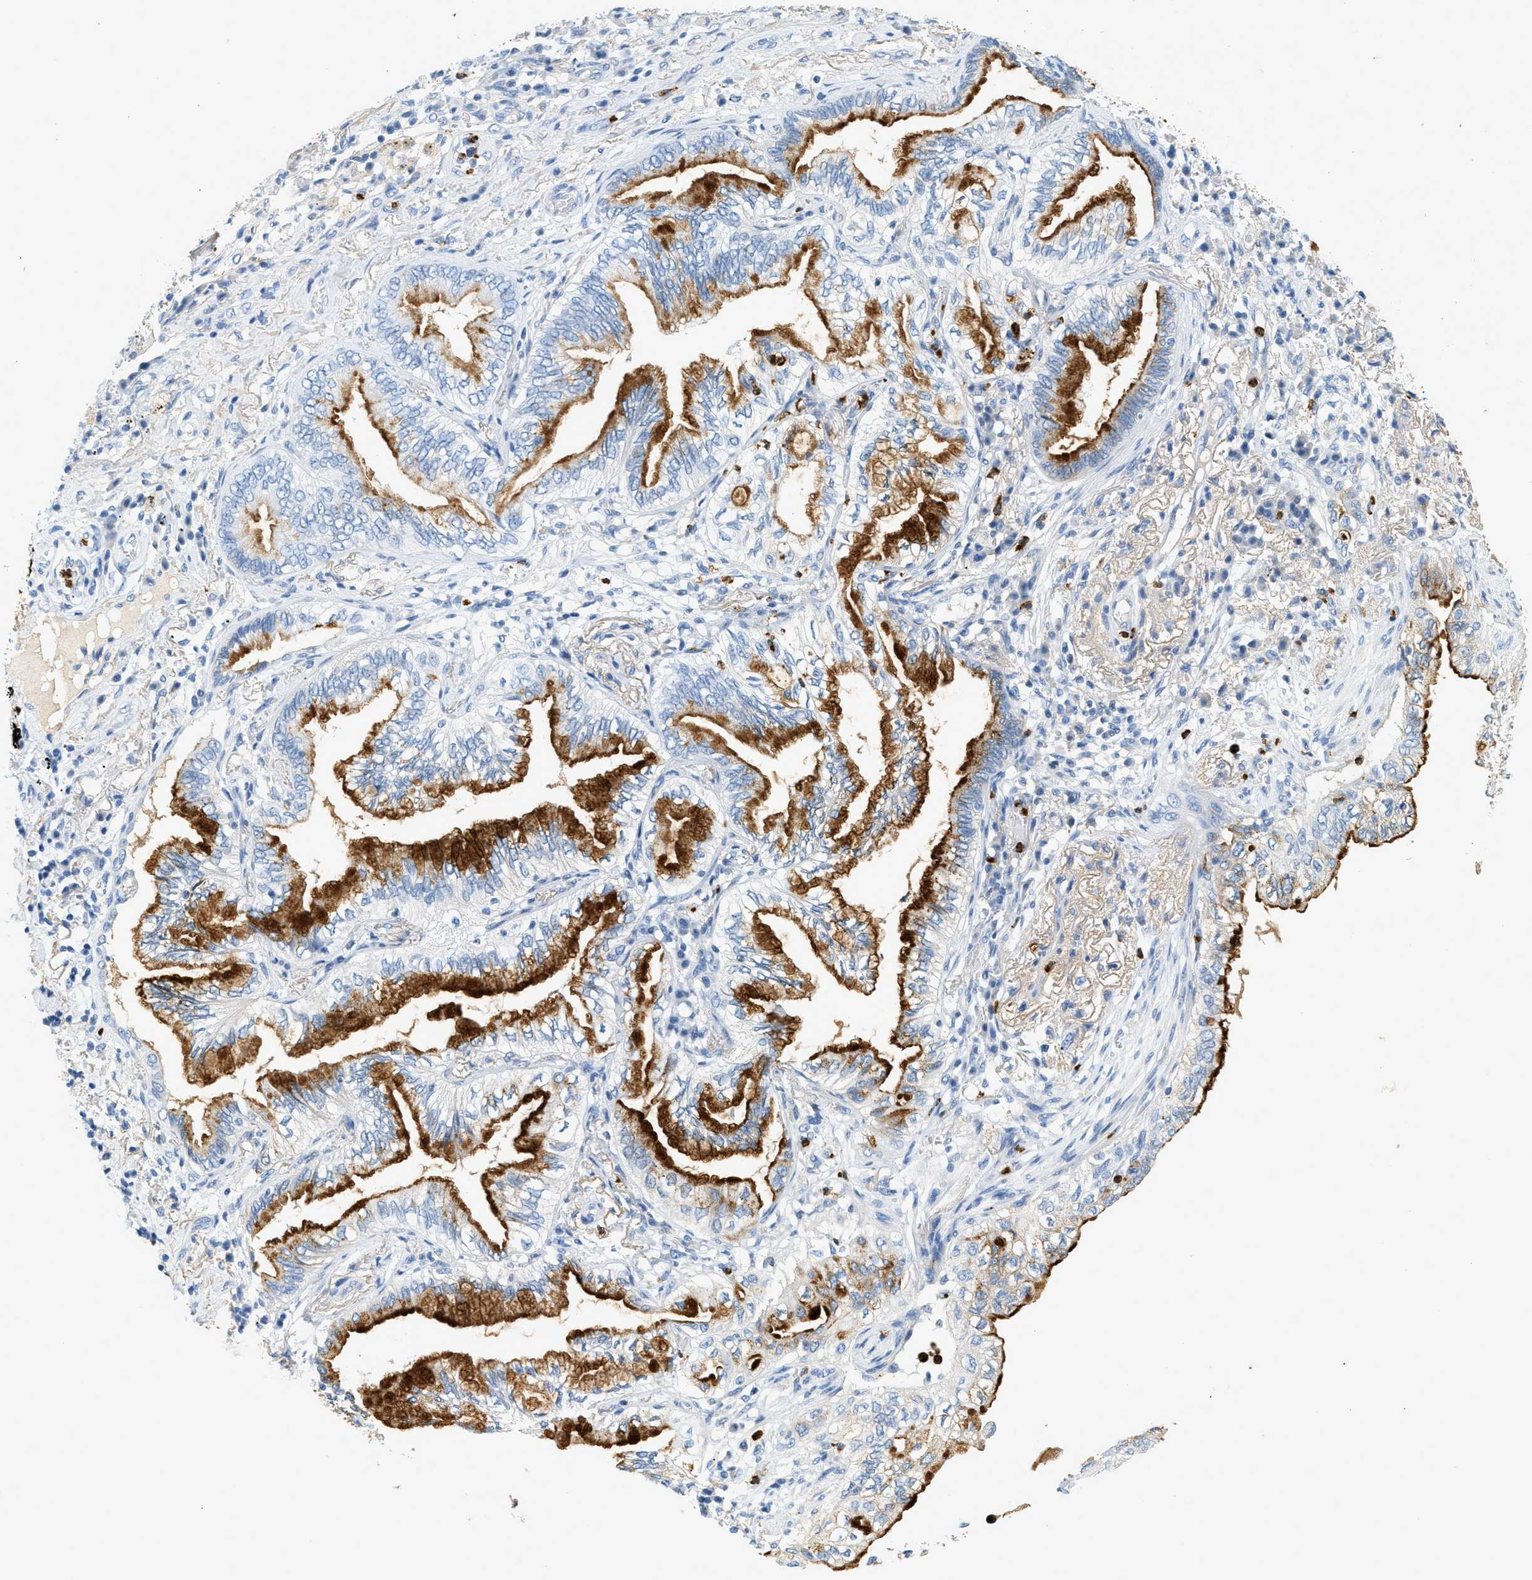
{"staining": {"intensity": "strong", "quantity": "25%-75%", "location": "cytoplasmic/membranous"}, "tissue": "lung cancer", "cell_type": "Tumor cells", "image_type": "cancer", "snomed": [{"axis": "morphology", "description": "Normal tissue, NOS"}, {"axis": "morphology", "description": "Adenocarcinoma, NOS"}, {"axis": "topography", "description": "Bronchus"}, {"axis": "topography", "description": "Lung"}], "caption": "This is an image of immunohistochemistry staining of lung cancer, which shows strong positivity in the cytoplasmic/membranous of tumor cells.", "gene": "LCN2", "patient": {"sex": "female", "age": 70}}